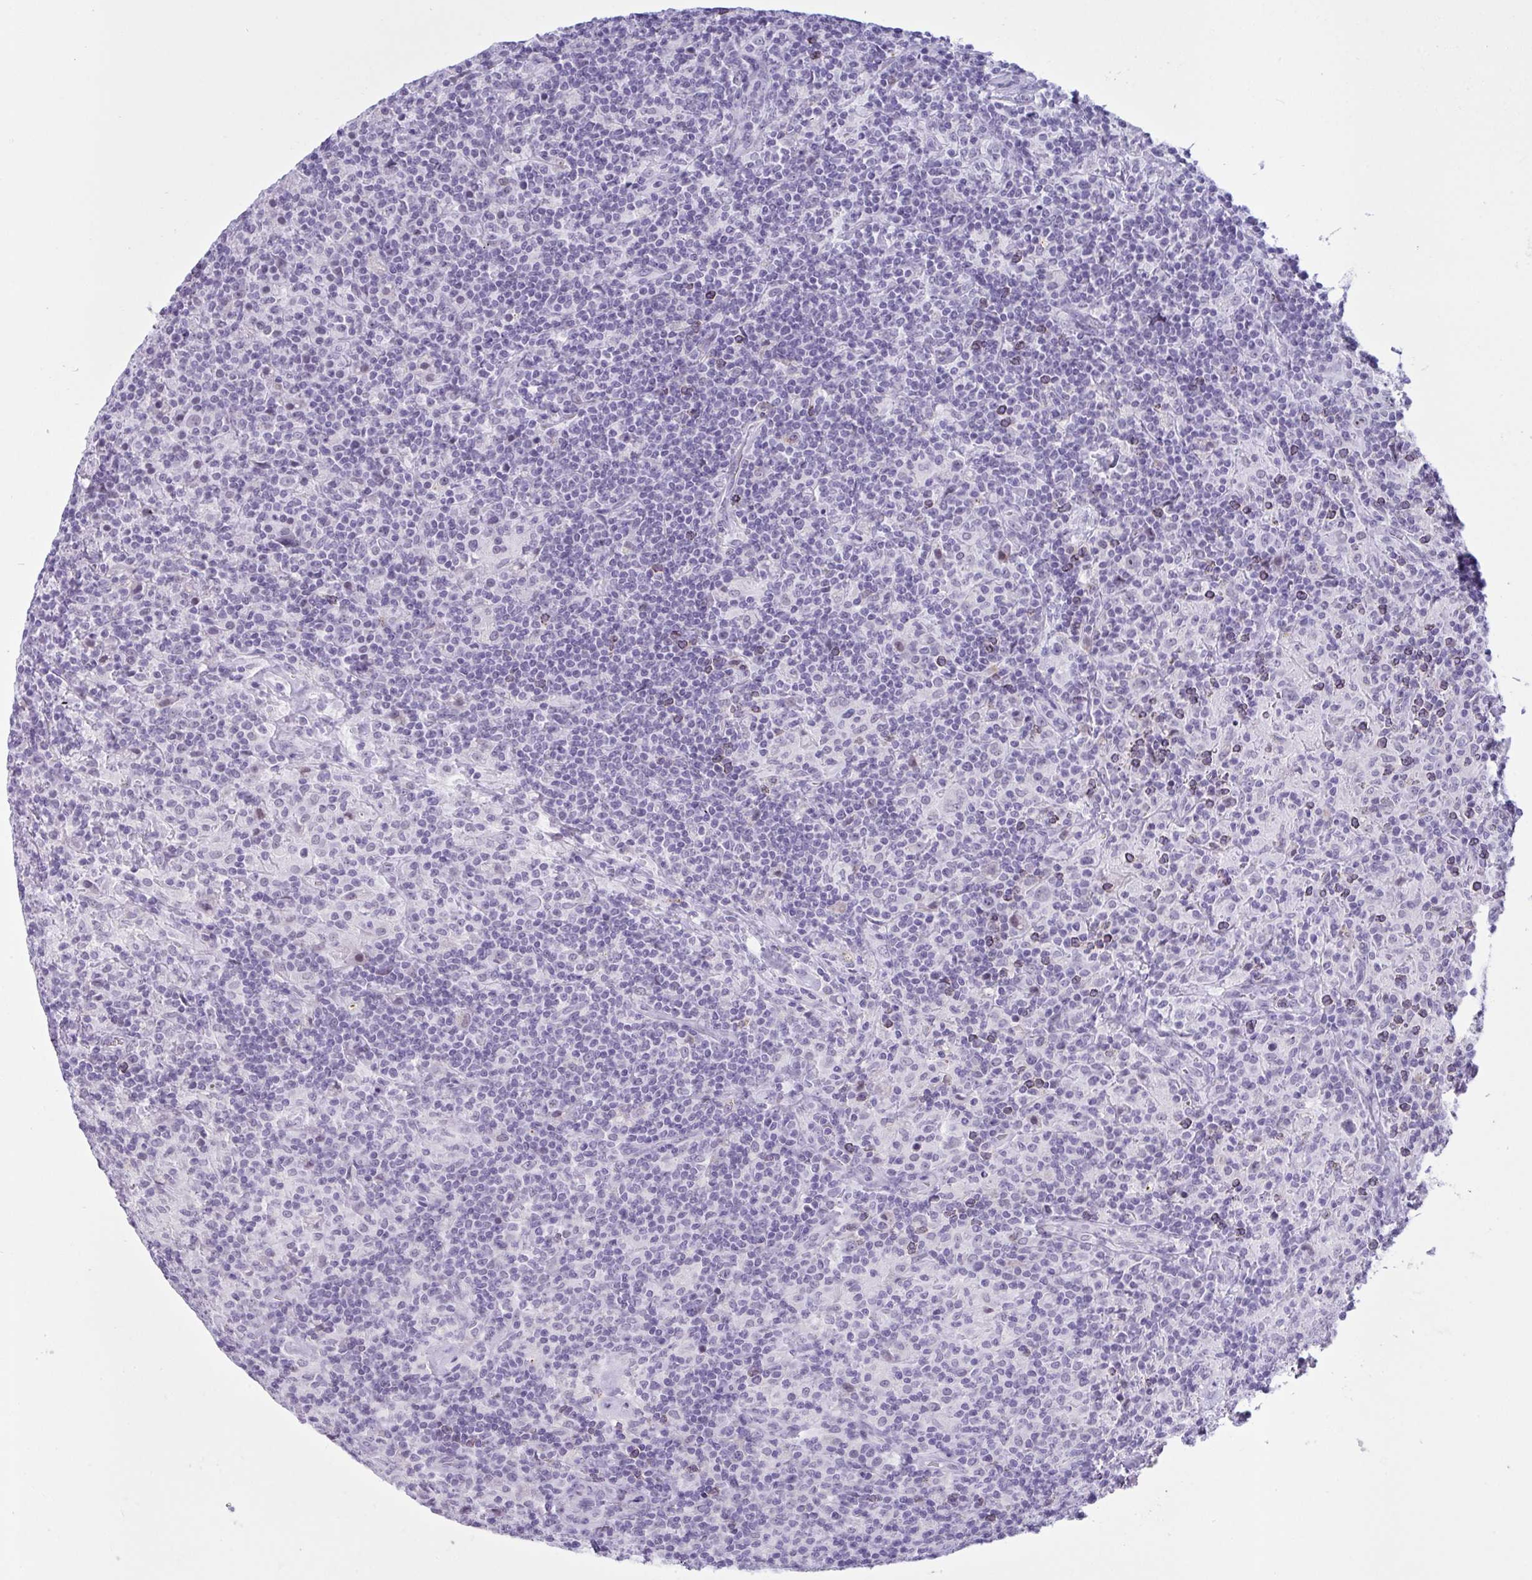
{"staining": {"intensity": "negative", "quantity": "none", "location": "none"}, "tissue": "lymphoma", "cell_type": "Tumor cells", "image_type": "cancer", "snomed": [{"axis": "morphology", "description": "Hodgkin's disease, NOS"}, {"axis": "topography", "description": "Lymph node"}], "caption": "Immunohistochemical staining of human Hodgkin's disease shows no significant positivity in tumor cells.", "gene": "ELN", "patient": {"sex": "male", "age": 70}}